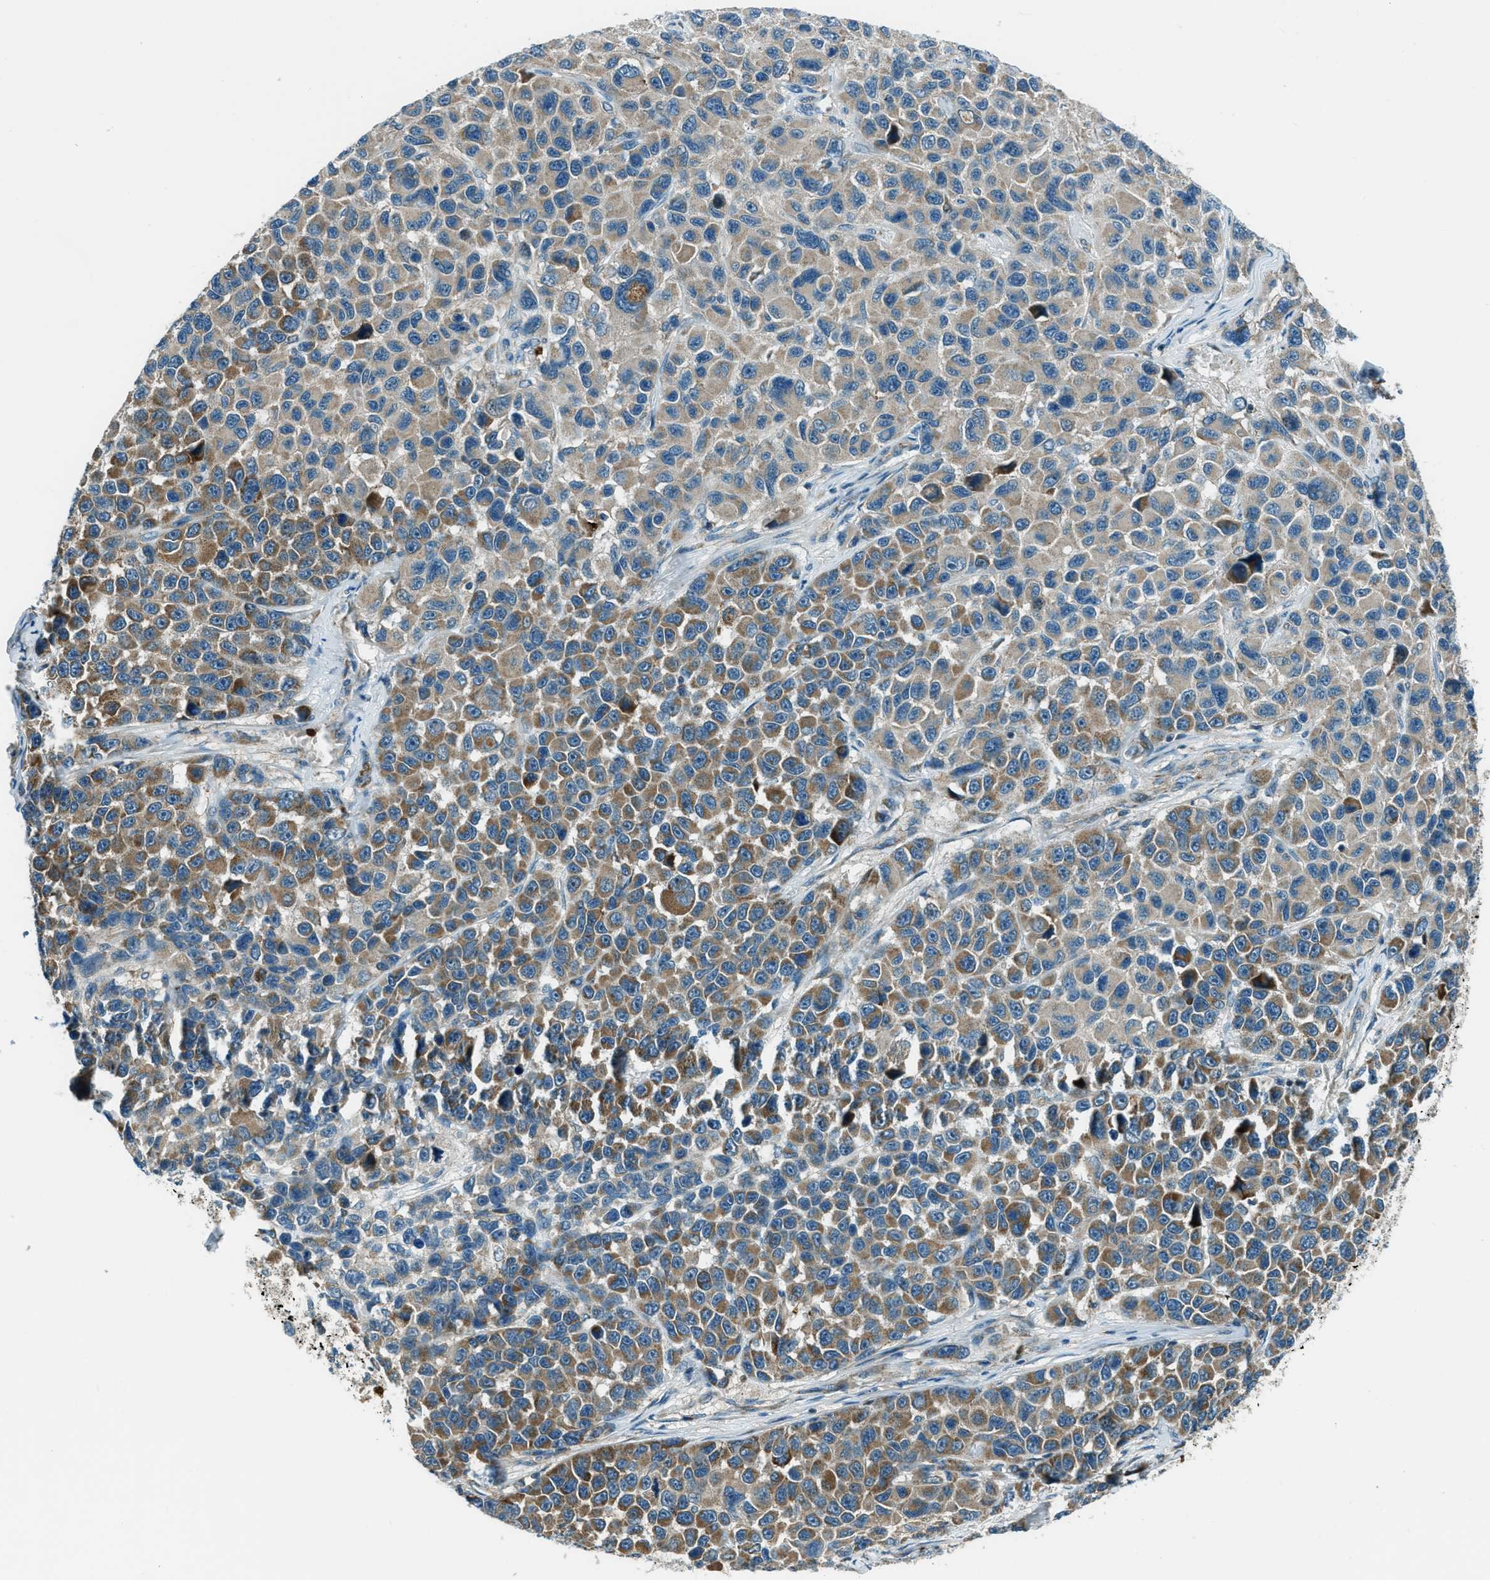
{"staining": {"intensity": "moderate", "quantity": "25%-75%", "location": "cytoplasmic/membranous"}, "tissue": "melanoma", "cell_type": "Tumor cells", "image_type": "cancer", "snomed": [{"axis": "morphology", "description": "Malignant melanoma, NOS"}, {"axis": "topography", "description": "Skin"}], "caption": "DAB immunohistochemical staining of human melanoma exhibits moderate cytoplasmic/membranous protein expression in about 25%-75% of tumor cells.", "gene": "FAR1", "patient": {"sex": "male", "age": 53}}